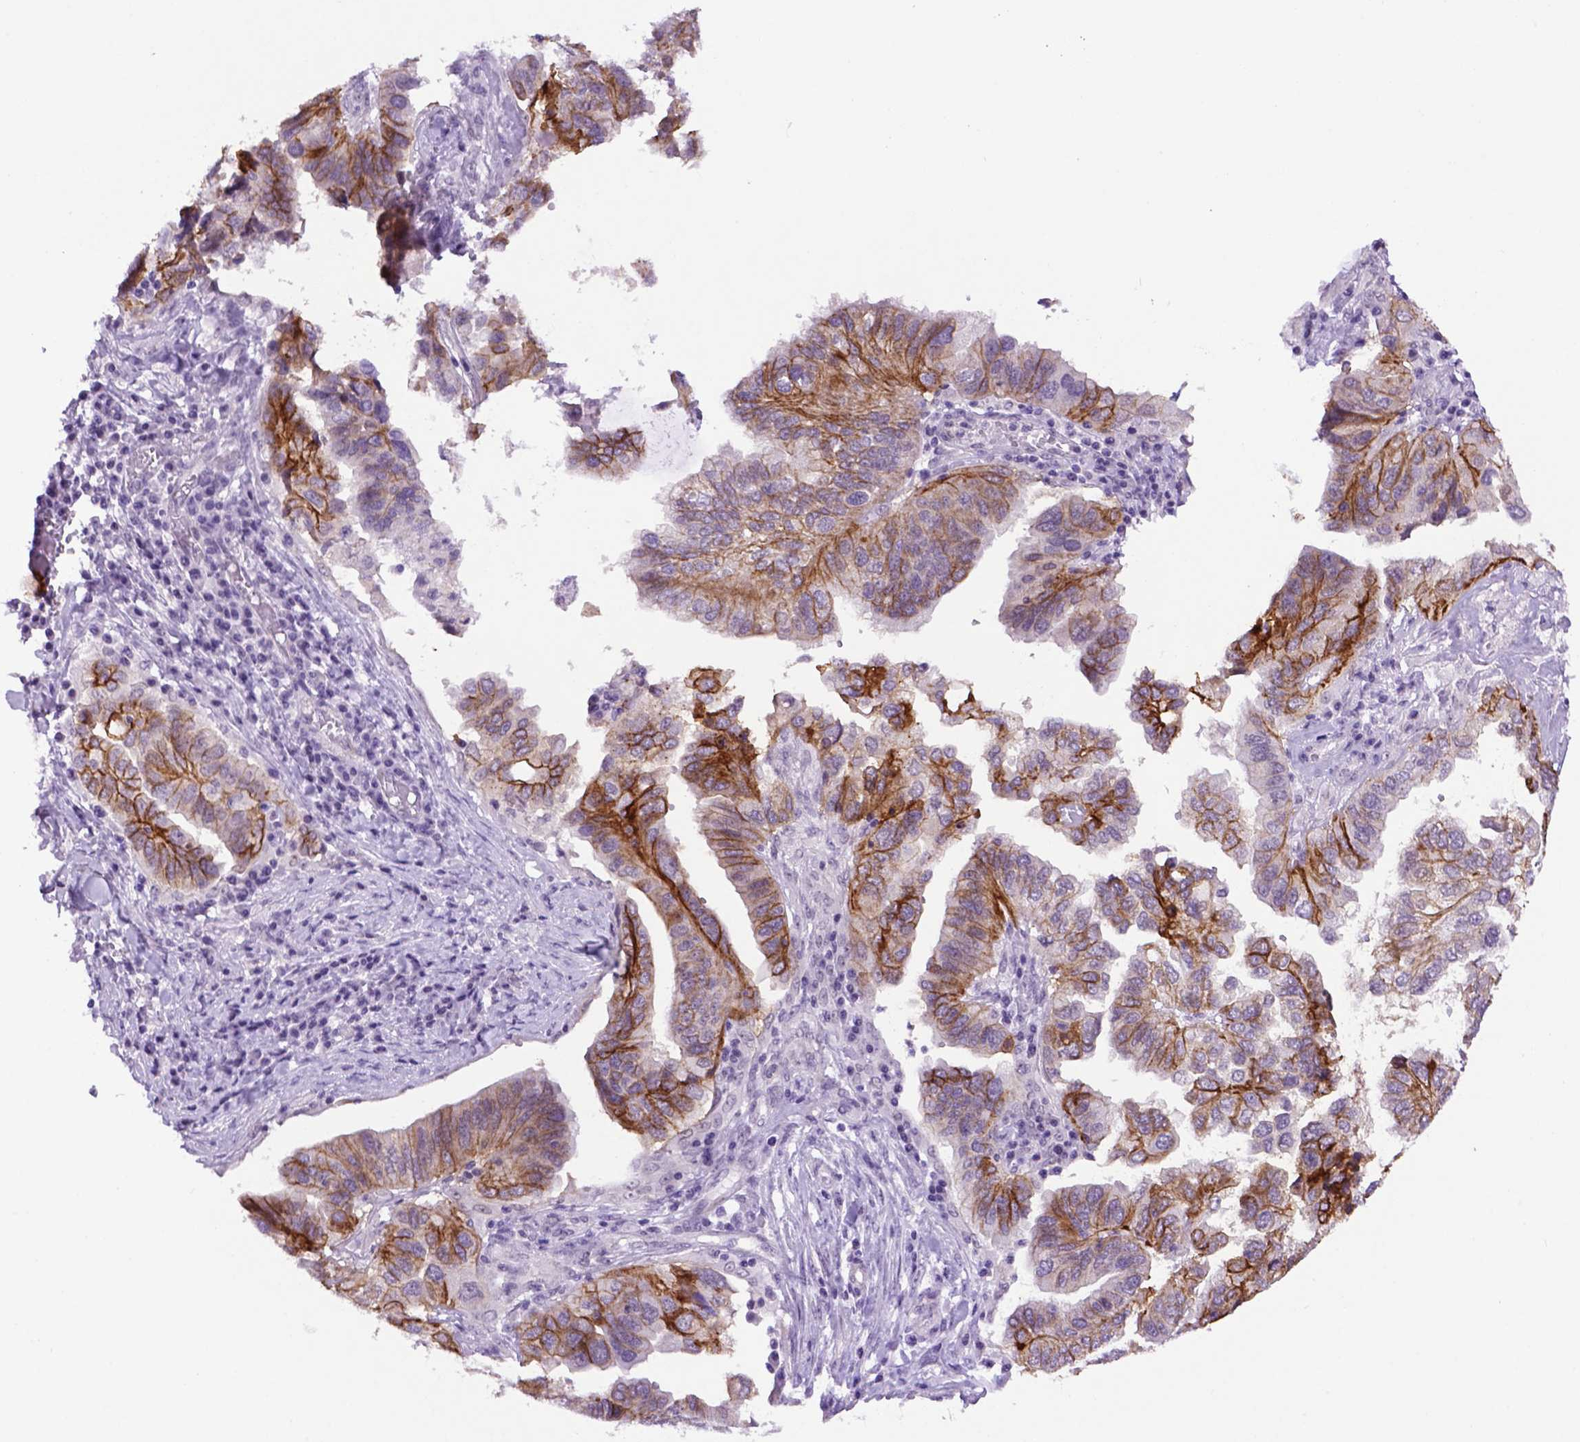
{"staining": {"intensity": "moderate", "quantity": "25%-75%", "location": "cytoplasmic/membranous"}, "tissue": "ovarian cancer", "cell_type": "Tumor cells", "image_type": "cancer", "snomed": [{"axis": "morphology", "description": "Cystadenocarcinoma, serous, NOS"}, {"axis": "topography", "description": "Ovary"}], "caption": "Protein positivity by IHC demonstrates moderate cytoplasmic/membranous expression in about 25%-75% of tumor cells in serous cystadenocarcinoma (ovarian). (Stains: DAB (3,3'-diaminobenzidine) in brown, nuclei in blue, Microscopy: brightfield microscopy at high magnification).", "gene": "TACSTD2", "patient": {"sex": "female", "age": 79}}